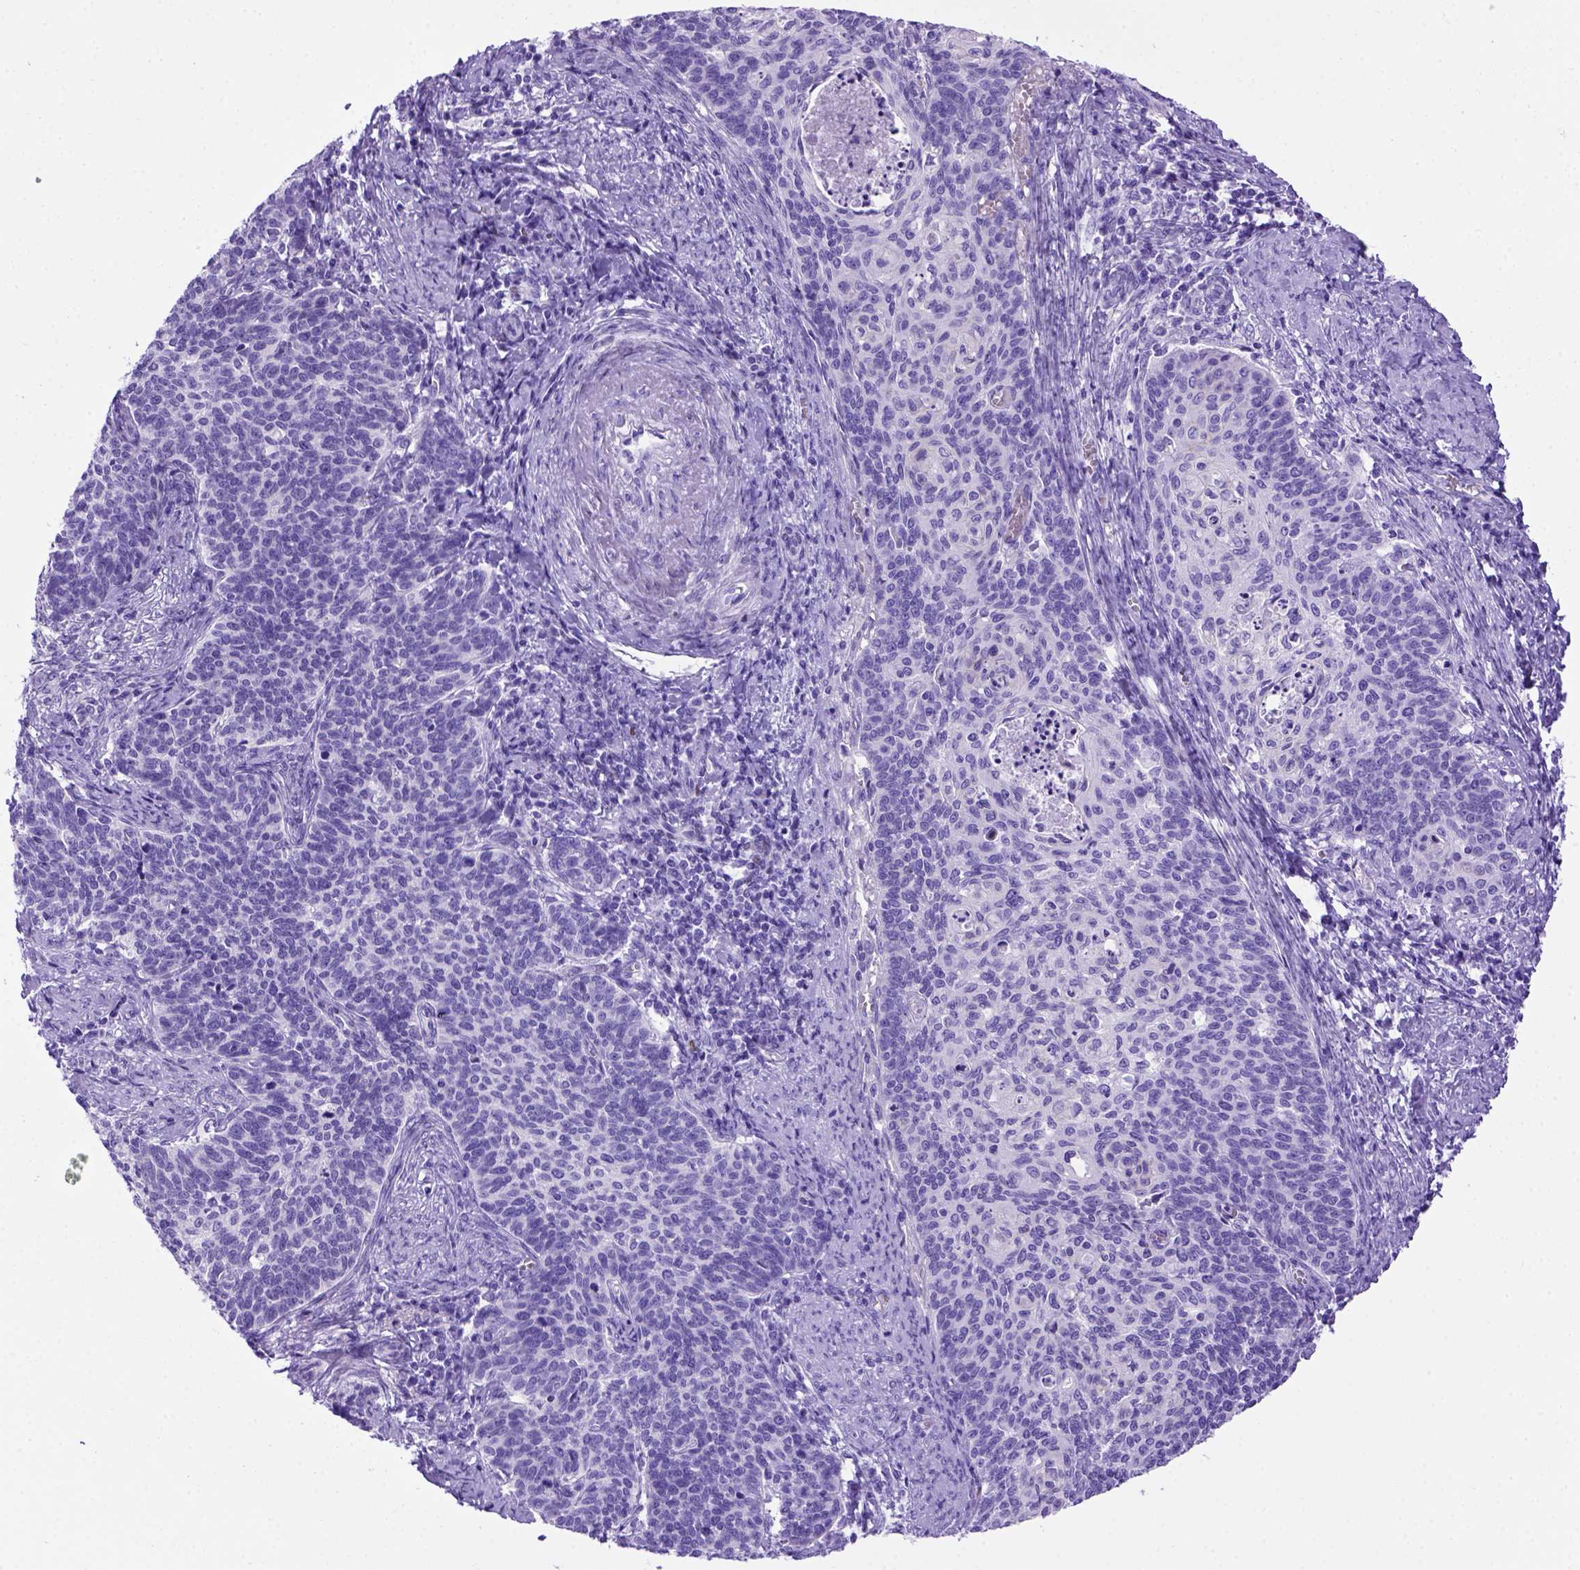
{"staining": {"intensity": "negative", "quantity": "none", "location": "none"}, "tissue": "cervical cancer", "cell_type": "Tumor cells", "image_type": "cancer", "snomed": [{"axis": "morphology", "description": "Normal tissue, NOS"}, {"axis": "morphology", "description": "Squamous cell carcinoma, NOS"}, {"axis": "topography", "description": "Cervix"}], "caption": "A histopathology image of human squamous cell carcinoma (cervical) is negative for staining in tumor cells.", "gene": "MEOX2", "patient": {"sex": "female", "age": 39}}